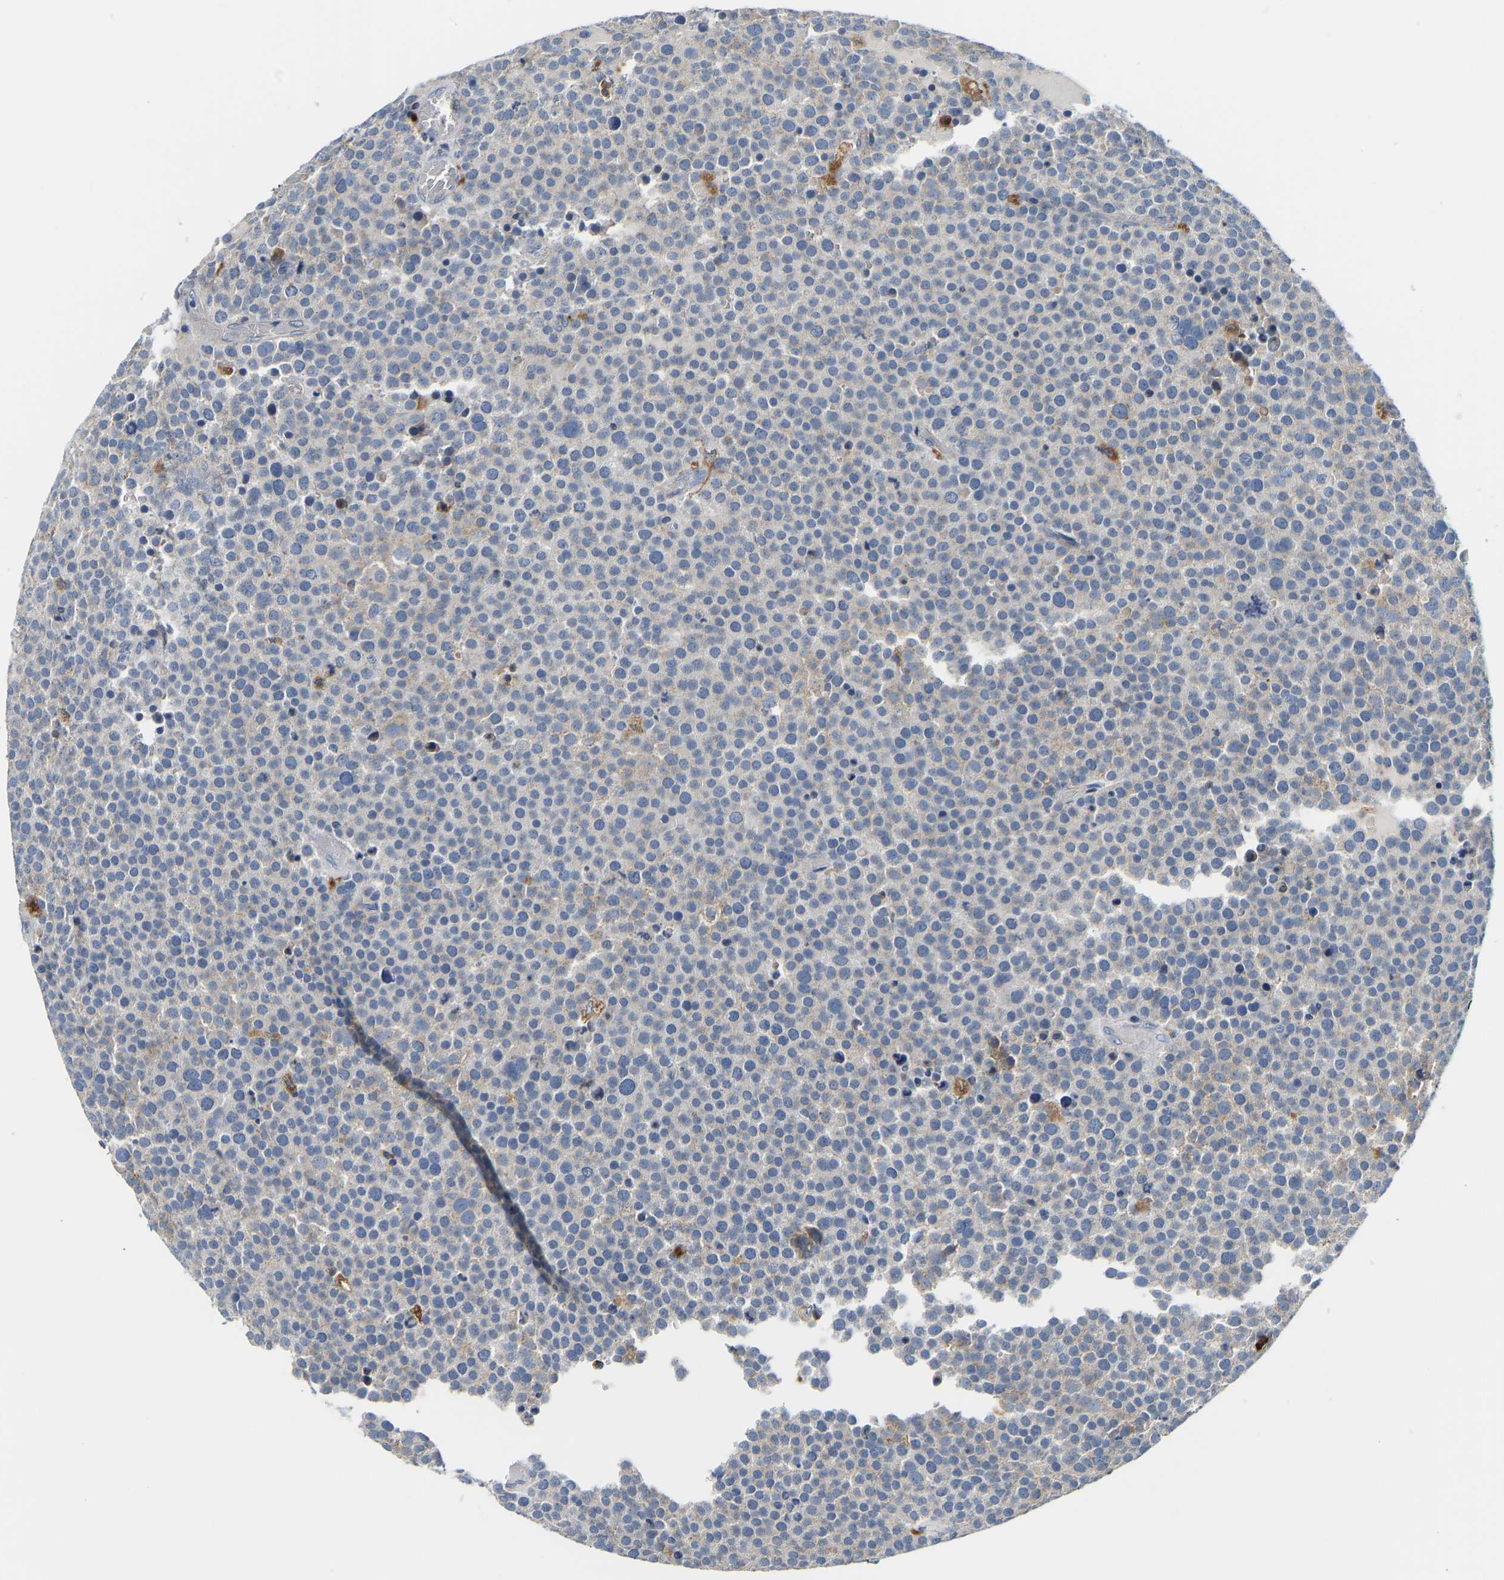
{"staining": {"intensity": "moderate", "quantity": "<25%", "location": "cytoplasmic/membranous"}, "tissue": "testis cancer", "cell_type": "Tumor cells", "image_type": "cancer", "snomed": [{"axis": "morphology", "description": "Normal tissue, NOS"}, {"axis": "morphology", "description": "Seminoma, NOS"}, {"axis": "topography", "description": "Testis"}], "caption": "This histopathology image reveals immunohistochemistry staining of human seminoma (testis), with low moderate cytoplasmic/membranous staining in approximately <25% of tumor cells.", "gene": "ATP6V1E1", "patient": {"sex": "male", "age": 71}}